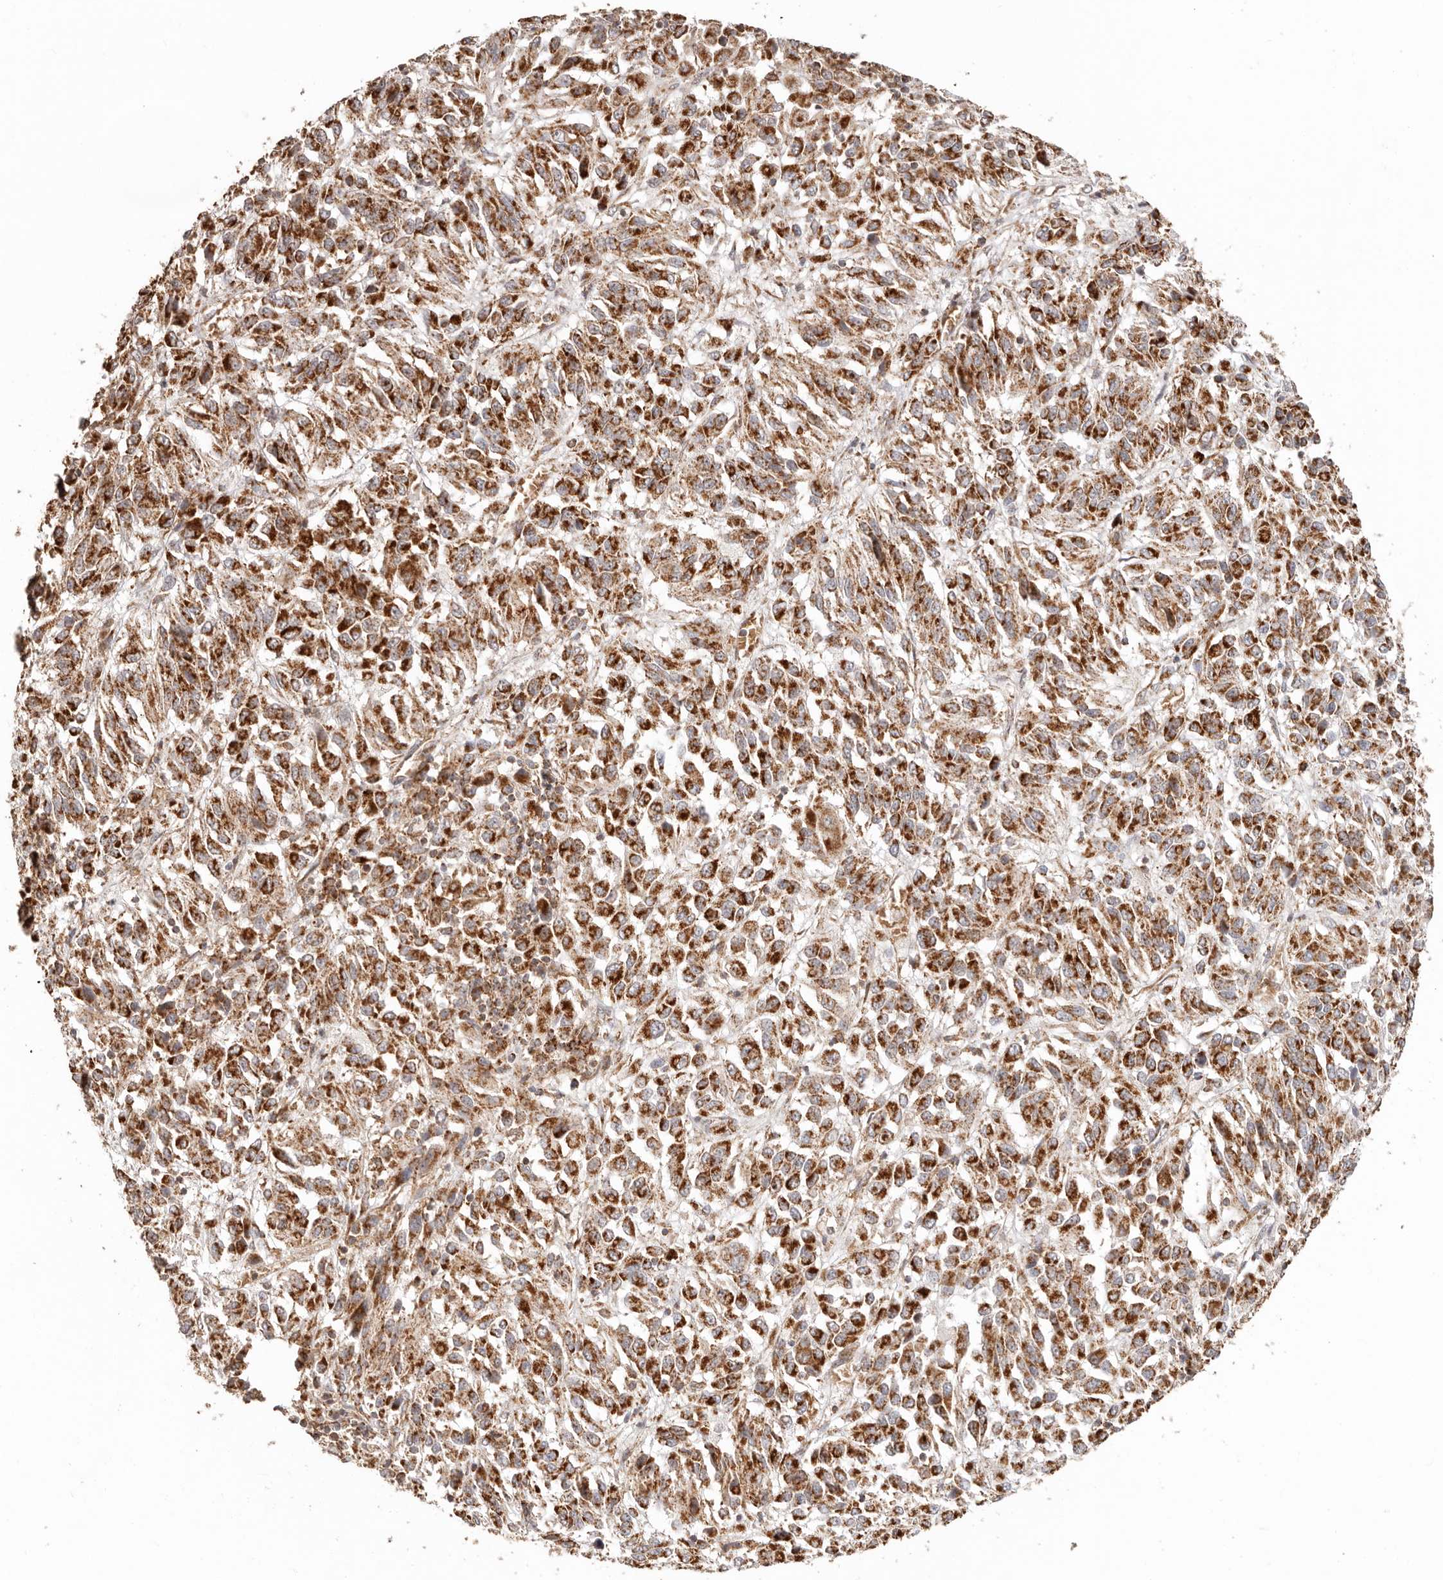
{"staining": {"intensity": "strong", "quantity": ">75%", "location": "cytoplasmic/membranous"}, "tissue": "melanoma", "cell_type": "Tumor cells", "image_type": "cancer", "snomed": [{"axis": "morphology", "description": "Malignant melanoma, Metastatic site"}, {"axis": "topography", "description": "Lung"}], "caption": "An IHC histopathology image of tumor tissue is shown. Protein staining in brown shows strong cytoplasmic/membranous positivity in melanoma within tumor cells.", "gene": "NDUFB11", "patient": {"sex": "male", "age": 64}}